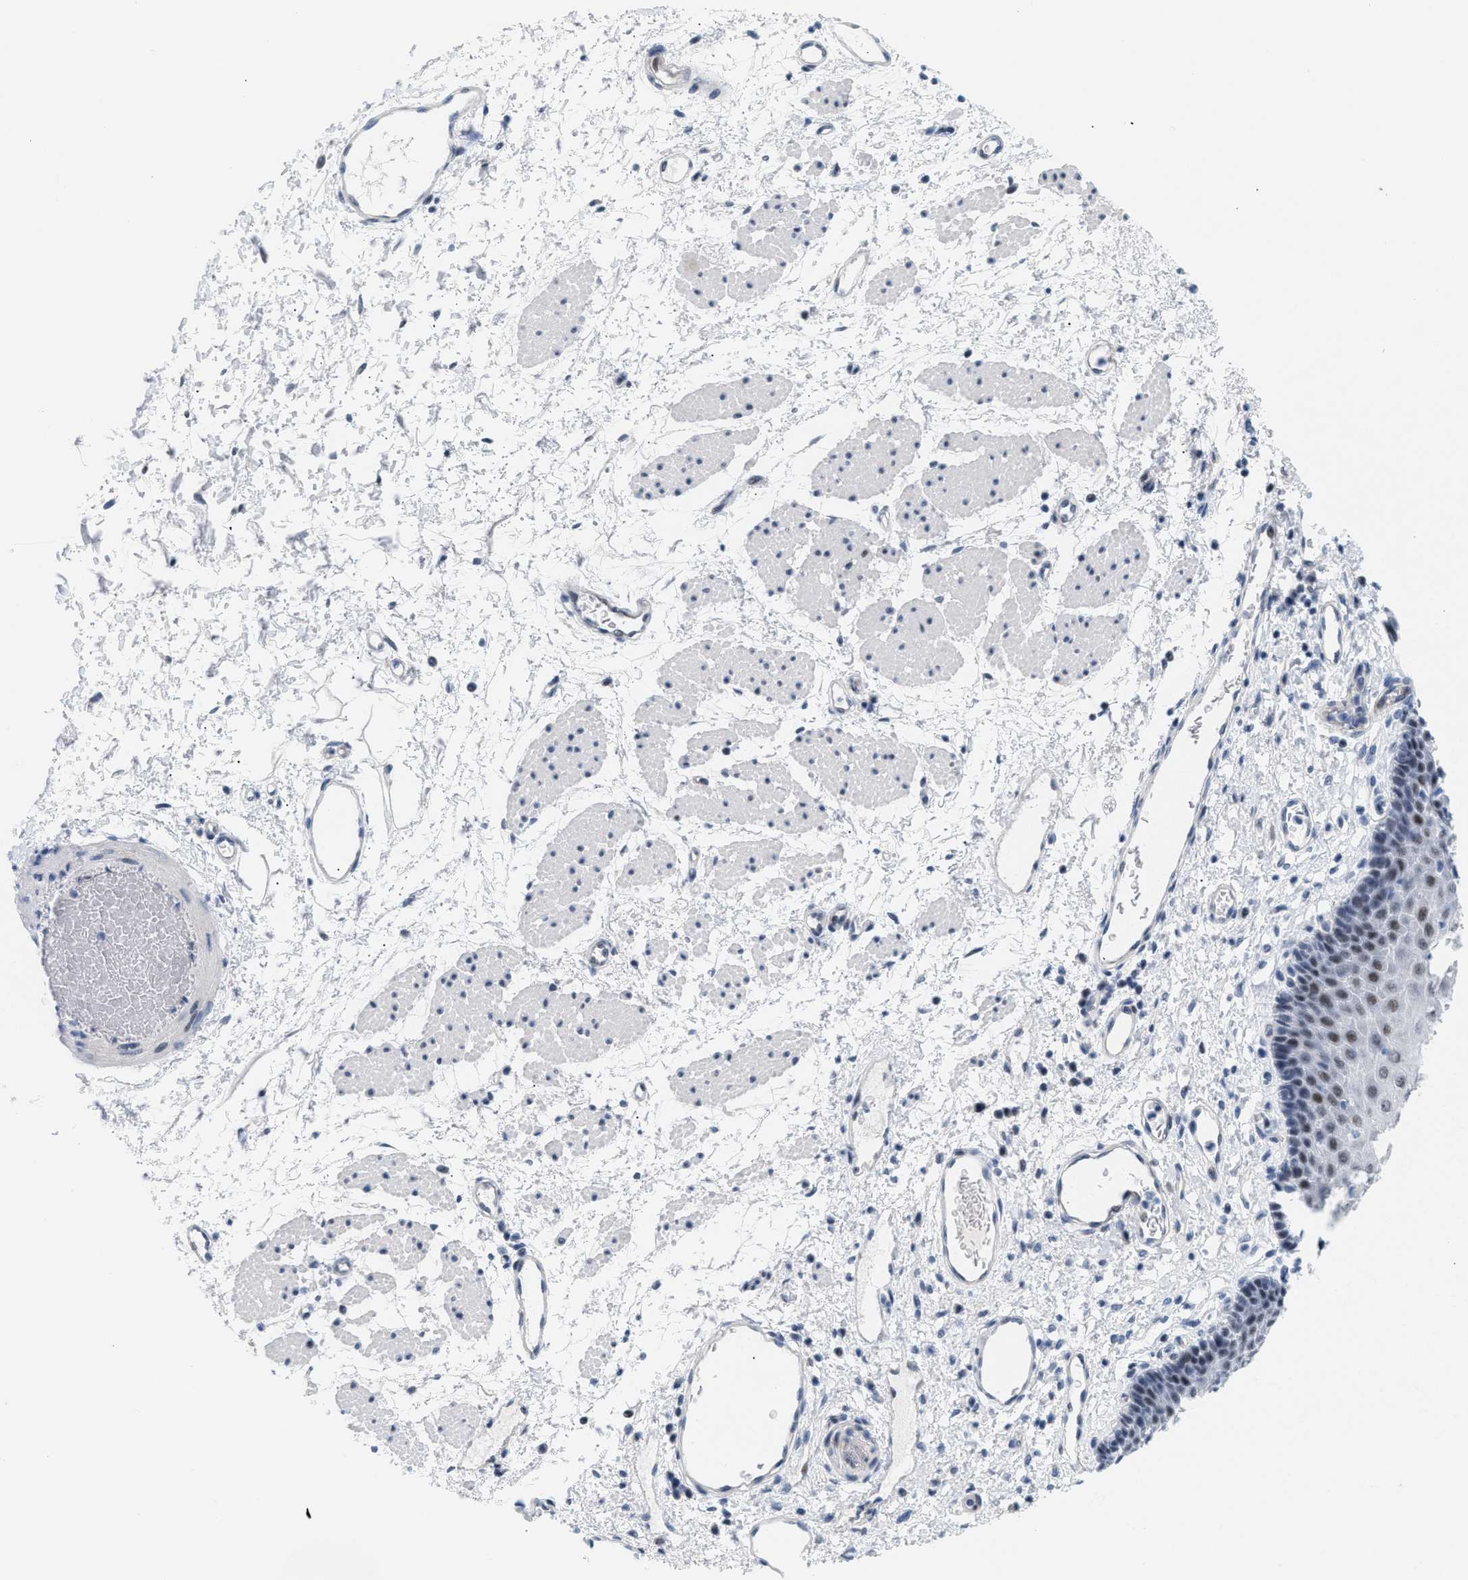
{"staining": {"intensity": "strong", "quantity": "<25%", "location": "nuclear"}, "tissue": "esophagus", "cell_type": "Squamous epithelial cells", "image_type": "normal", "snomed": [{"axis": "morphology", "description": "Normal tissue, NOS"}, {"axis": "topography", "description": "Esophagus"}], "caption": "Approximately <25% of squamous epithelial cells in benign esophagus reveal strong nuclear protein positivity as visualized by brown immunohistochemical staining.", "gene": "PPARD", "patient": {"sex": "male", "age": 54}}